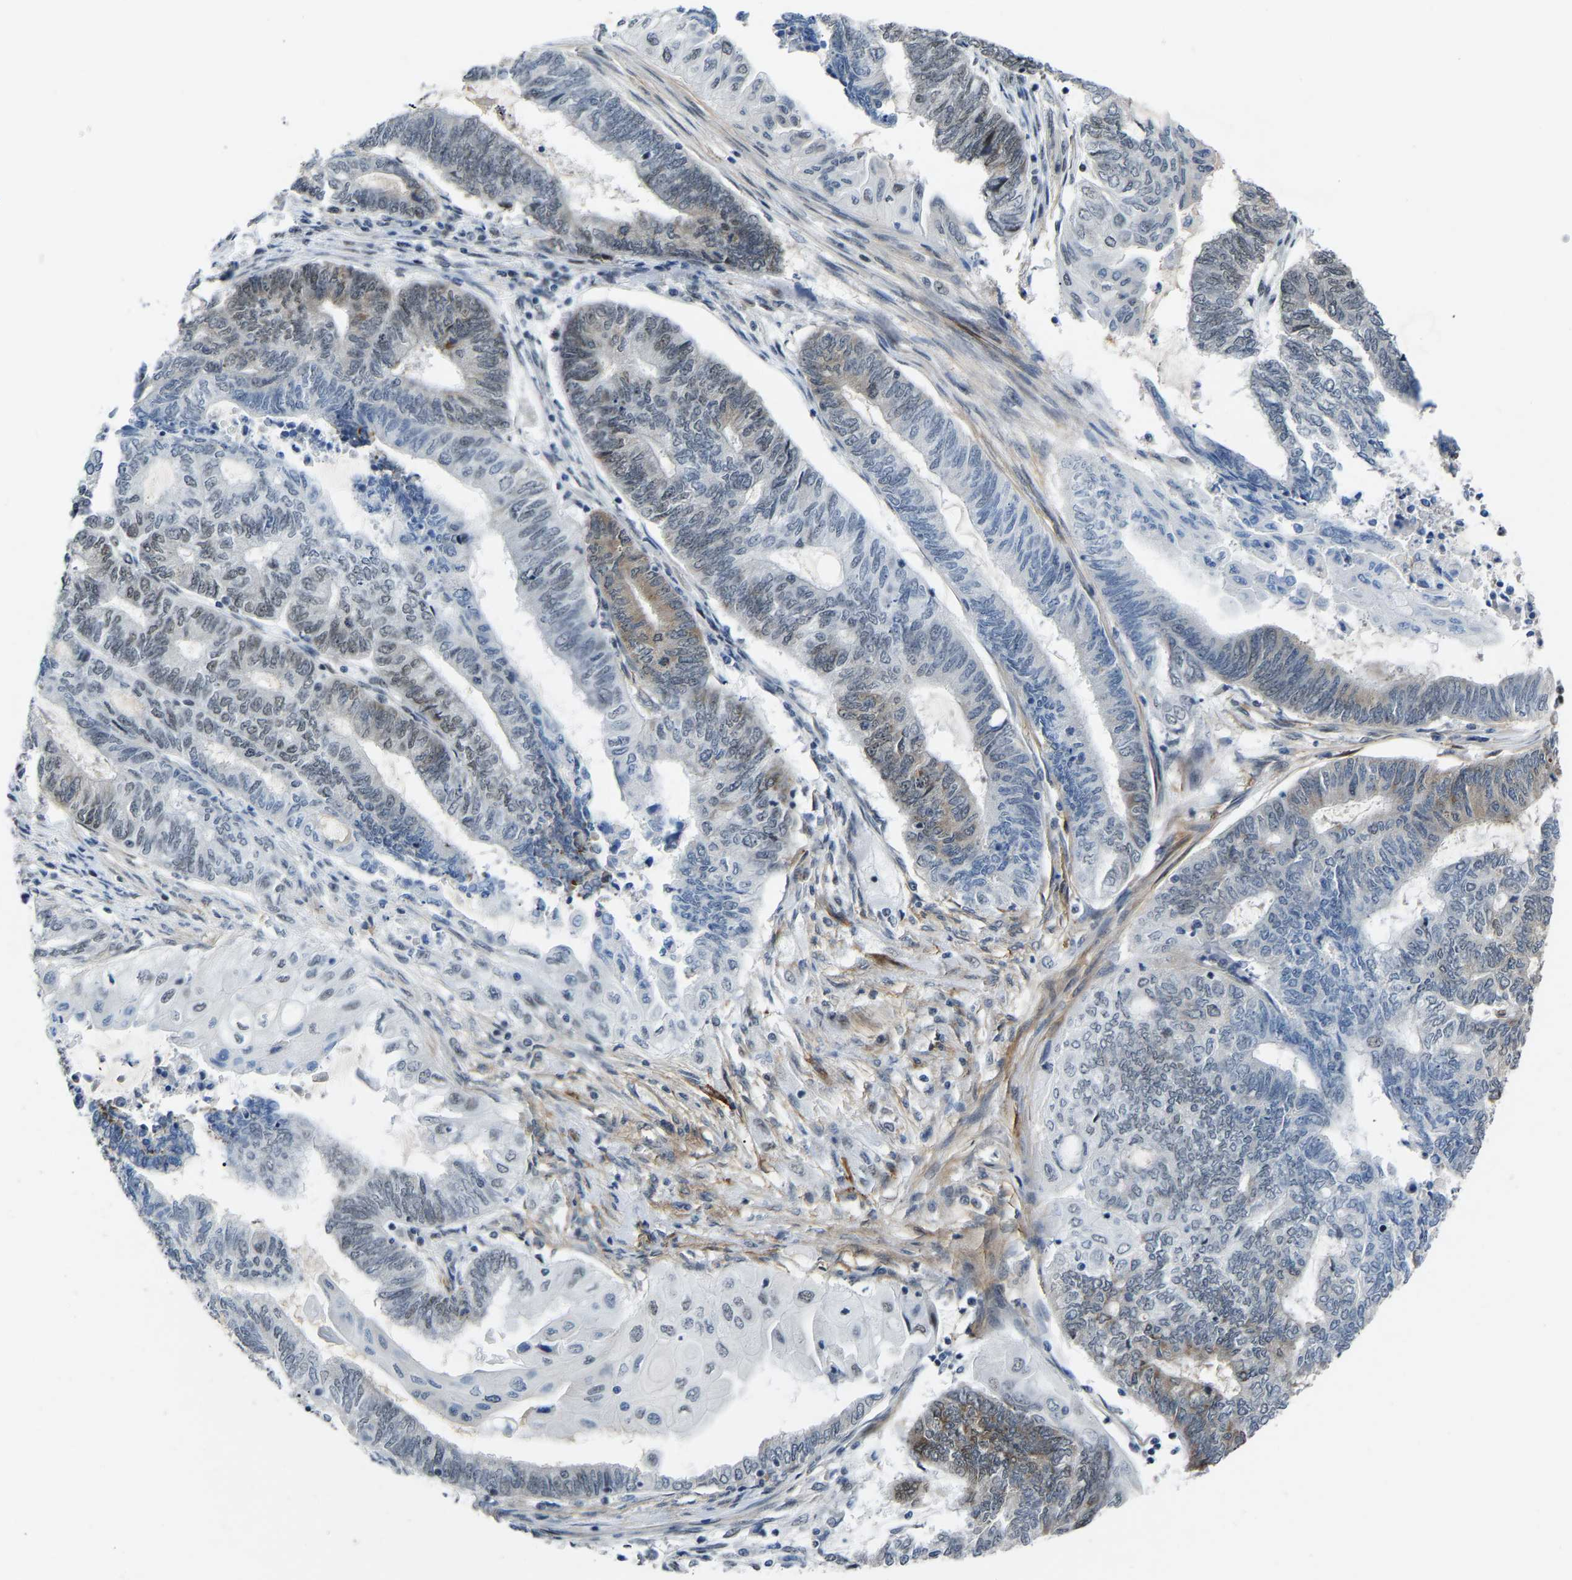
{"staining": {"intensity": "weak", "quantity": "25%-75%", "location": "cytoplasmic/membranous,nuclear"}, "tissue": "endometrial cancer", "cell_type": "Tumor cells", "image_type": "cancer", "snomed": [{"axis": "morphology", "description": "Adenocarcinoma, NOS"}, {"axis": "topography", "description": "Uterus"}, {"axis": "topography", "description": "Endometrium"}], "caption": "The immunohistochemical stain highlights weak cytoplasmic/membranous and nuclear staining in tumor cells of endometrial cancer (adenocarcinoma) tissue.", "gene": "DDX5", "patient": {"sex": "female", "age": 70}}